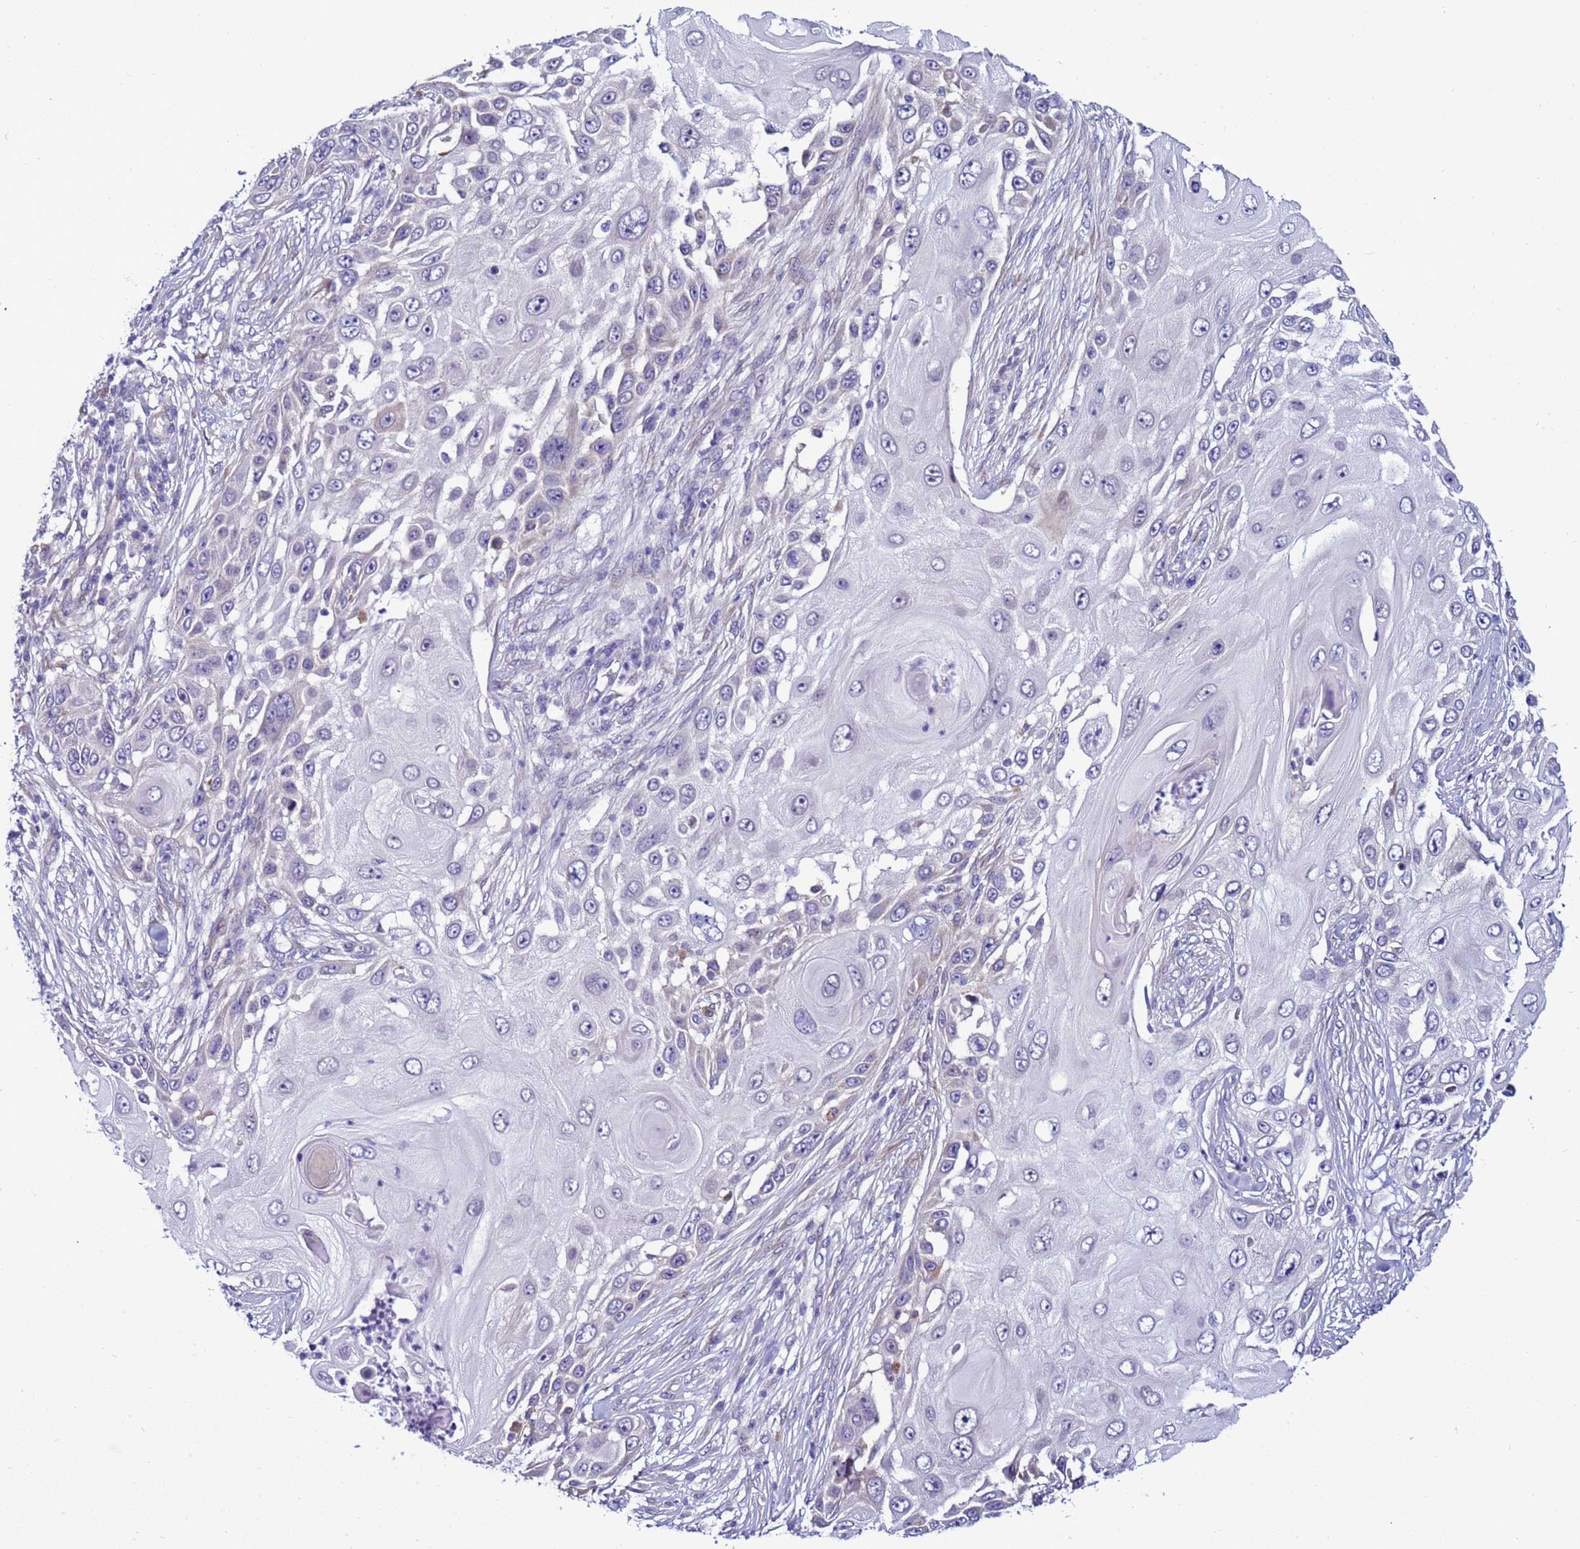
{"staining": {"intensity": "negative", "quantity": "none", "location": "none"}, "tissue": "skin cancer", "cell_type": "Tumor cells", "image_type": "cancer", "snomed": [{"axis": "morphology", "description": "Squamous cell carcinoma, NOS"}, {"axis": "topography", "description": "Skin"}], "caption": "DAB immunohistochemical staining of human squamous cell carcinoma (skin) displays no significant expression in tumor cells.", "gene": "NAT2", "patient": {"sex": "female", "age": 44}}